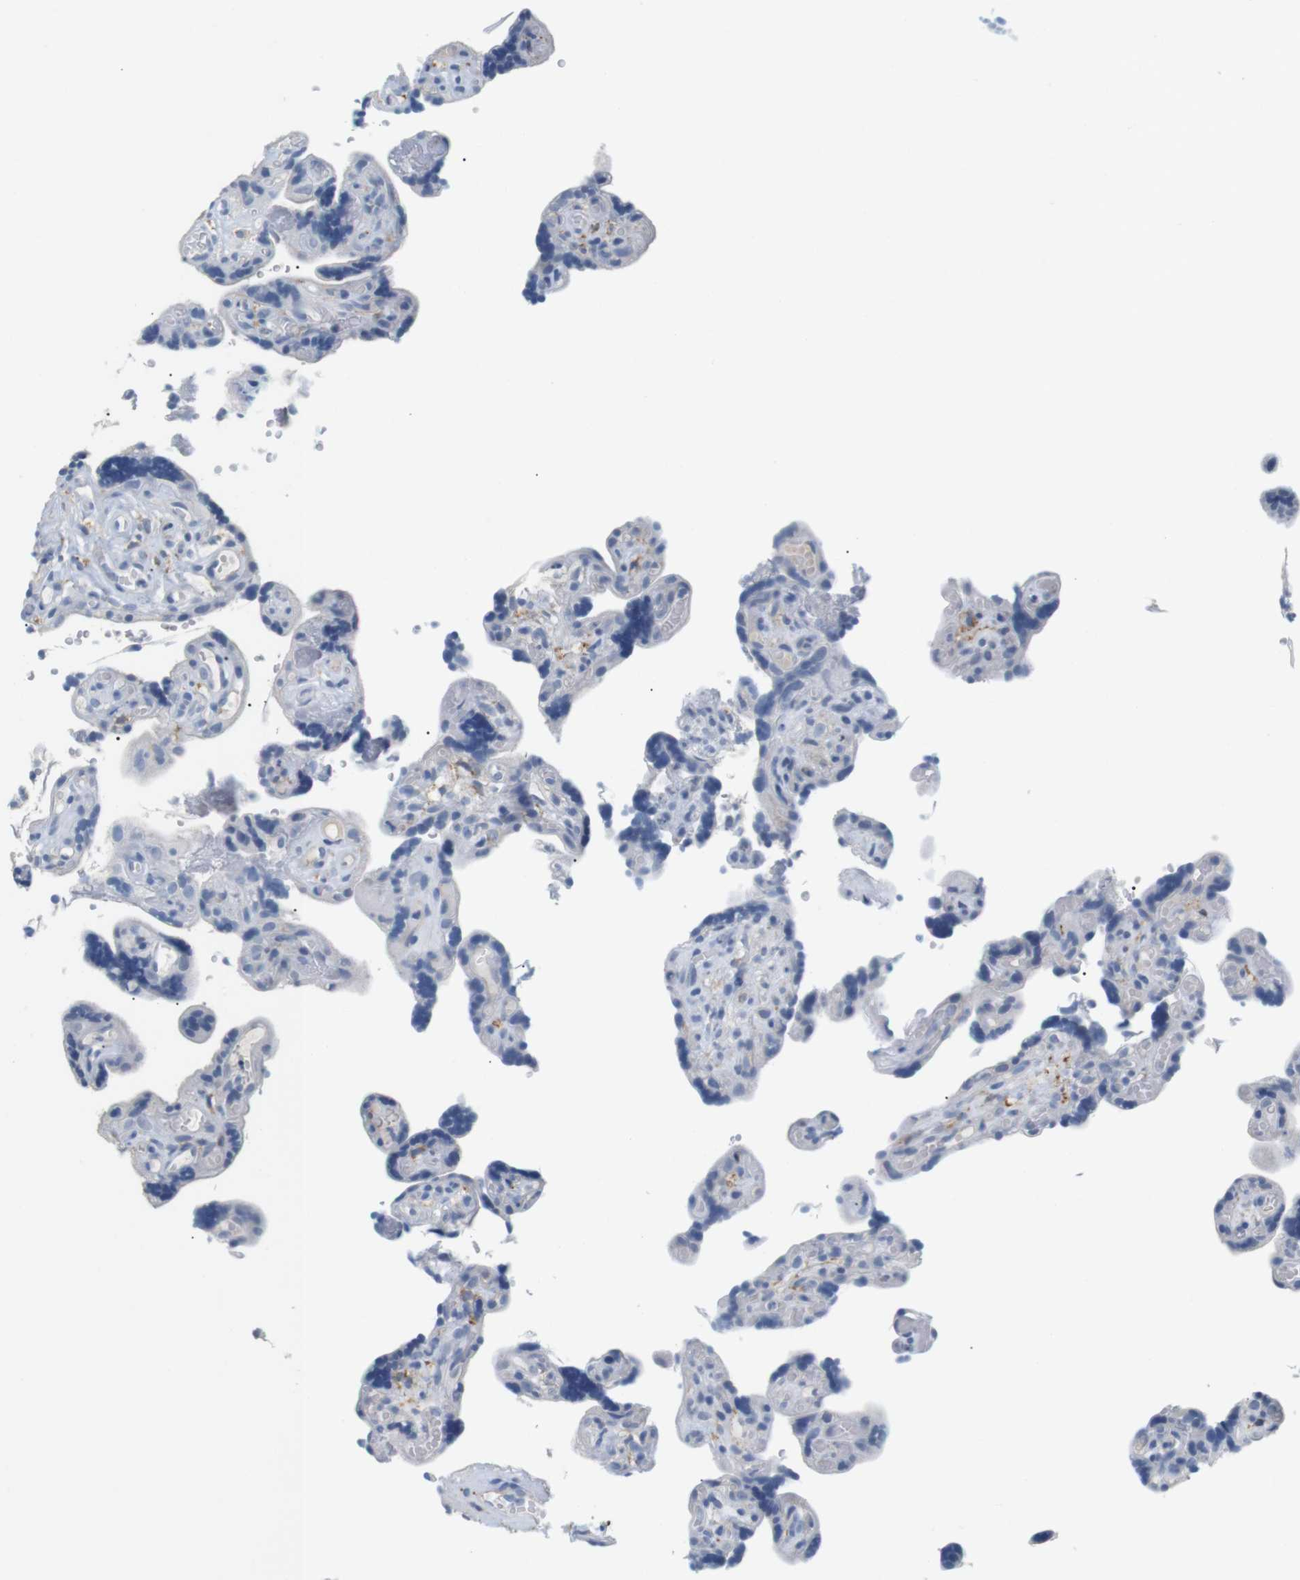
{"staining": {"intensity": "negative", "quantity": "none", "location": "none"}, "tissue": "placenta", "cell_type": "Decidual cells", "image_type": "normal", "snomed": [{"axis": "morphology", "description": "Normal tissue, NOS"}, {"axis": "topography", "description": "Placenta"}], "caption": "High magnification brightfield microscopy of normal placenta stained with DAB (3,3'-diaminobenzidine) (brown) and counterstained with hematoxylin (blue): decidual cells show no significant staining. (Brightfield microscopy of DAB (3,3'-diaminobenzidine) IHC at high magnification).", "gene": "FCGRT", "patient": {"sex": "female", "age": 30}}